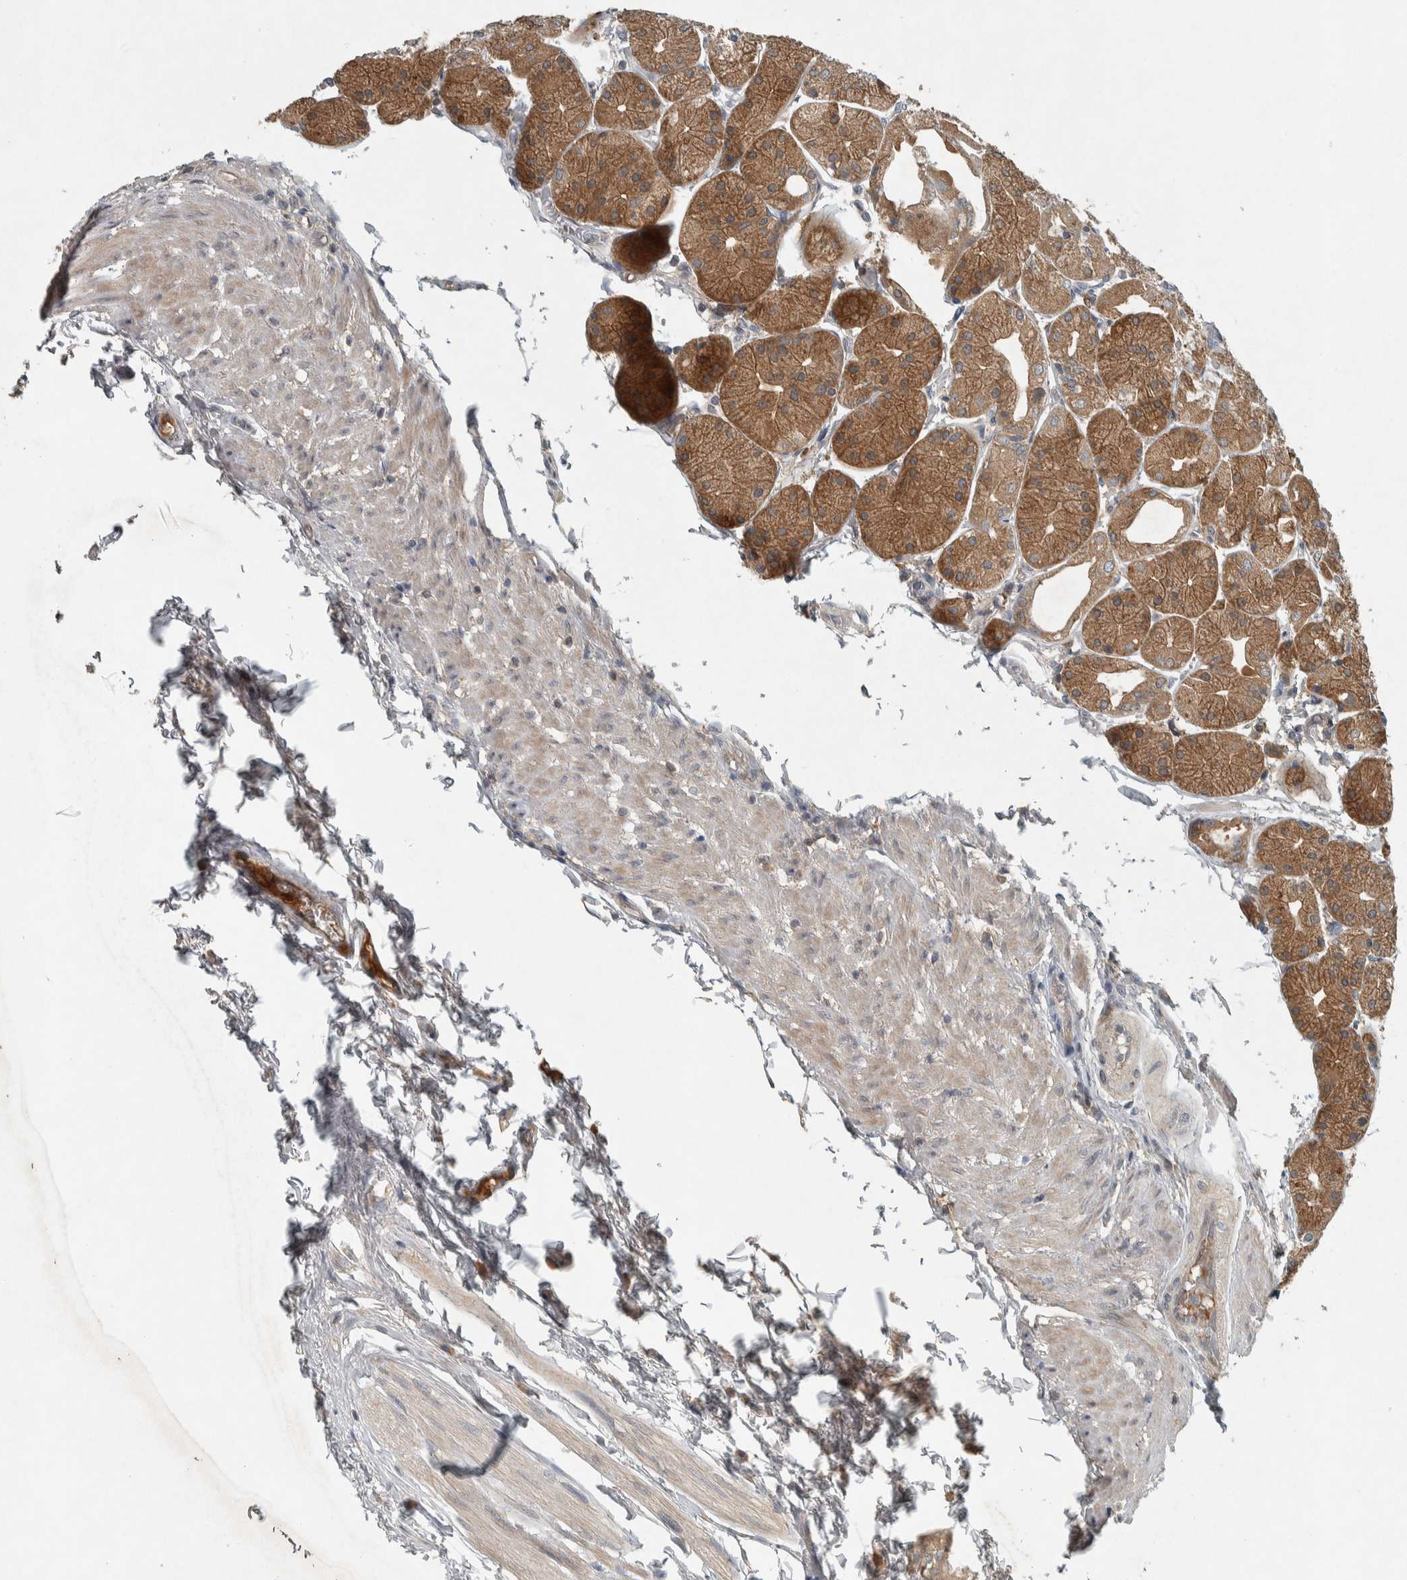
{"staining": {"intensity": "moderate", "quantity": ">75%", "location": "cytoplasmic/membranous"}, "tissue": "stomach", "cell_type": "Glandular cells", "image_type": "normal", "snomed": [{"axis": "morphology", "description": "Normal tissue, NOS"}, {"axis": "topography", "description": "Stomach, upper"}], "caption": "A brown stain highlights moderate cytoplasmic/membranous positivity of a protein in glandular cells of normal stomach.", "gene": "CLCN2", "patient": {"sex": "male", "age": 72}}